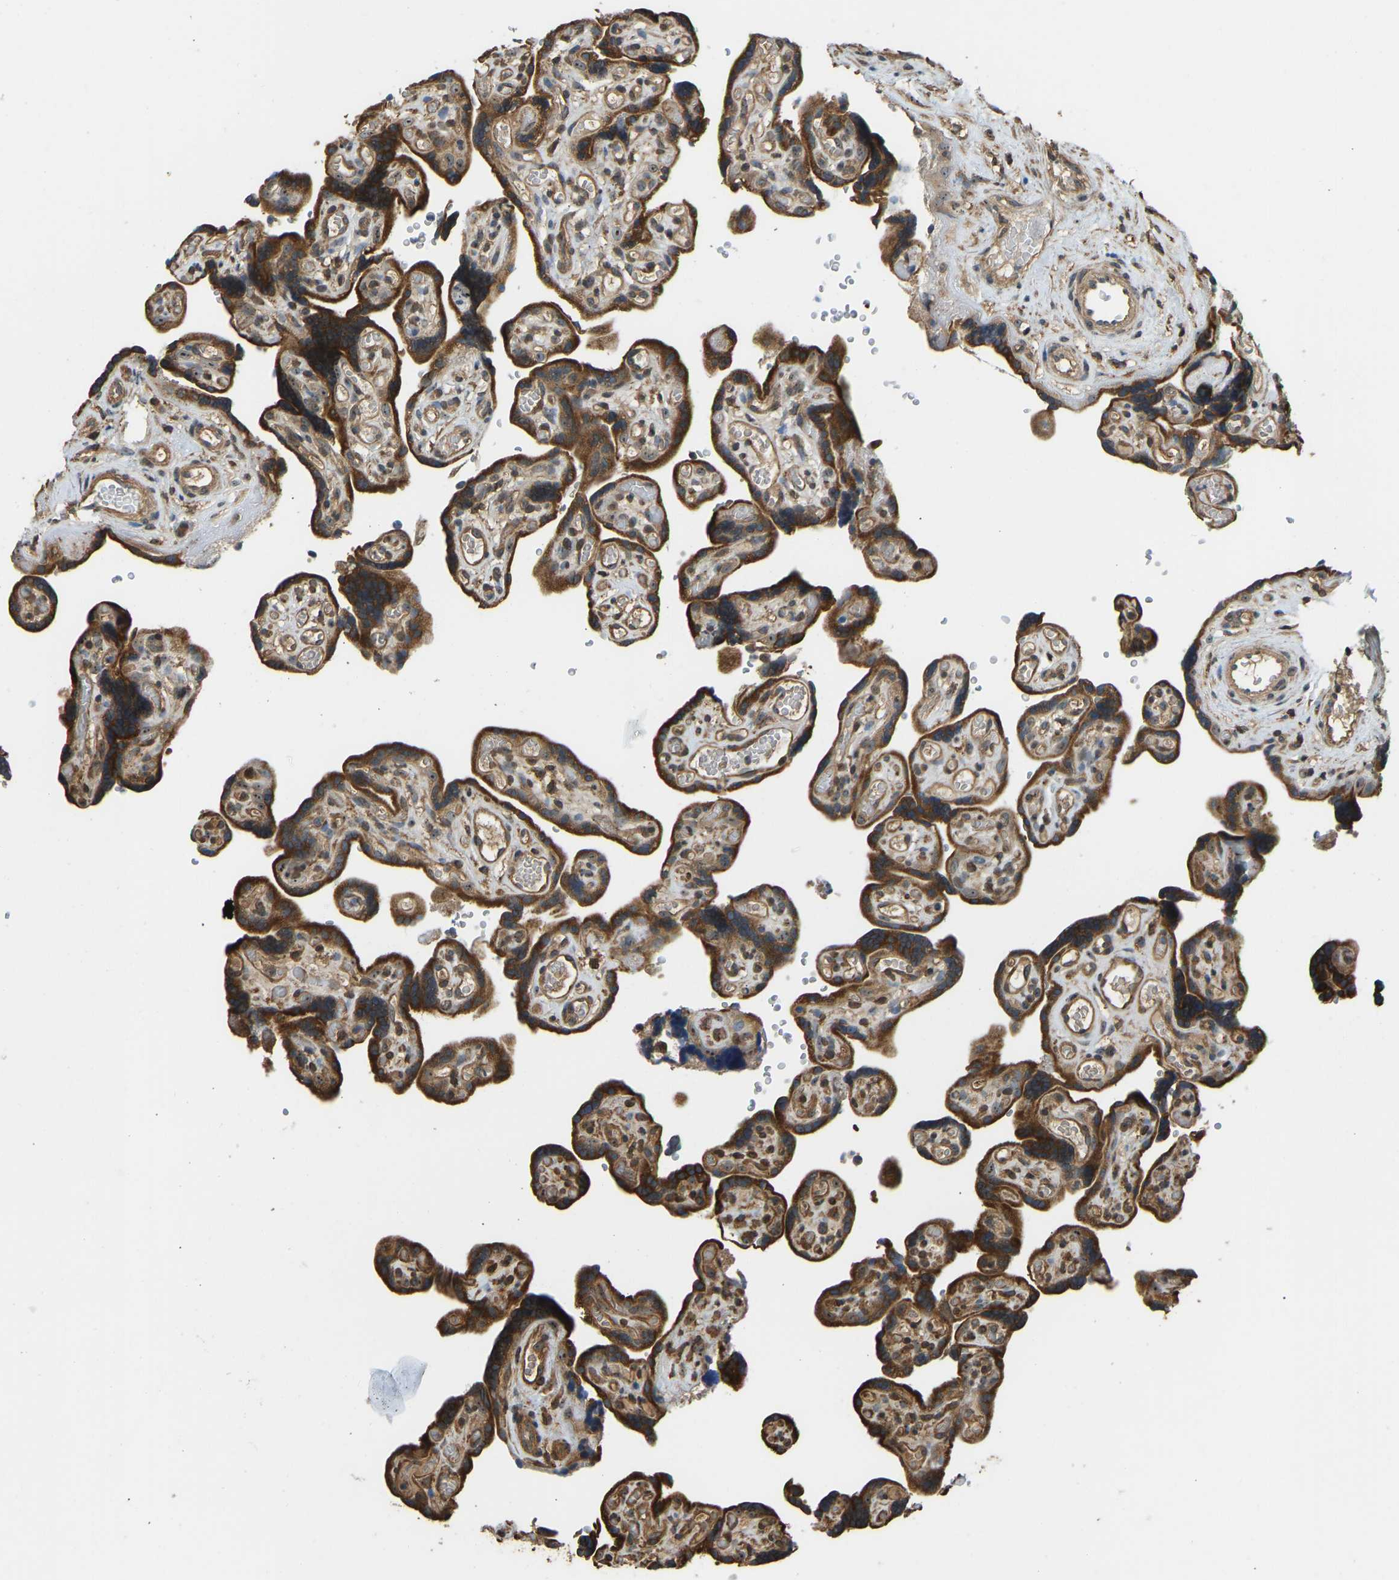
{"staining": {"intensity": "strong", "quantity": ">75%", "location": "cytoplasmic/membranous,nuclear"}, "tissue": "placenta", "cell_type": "Decidual cells", "image_type": "normal", "snomed": [{"axis": "morphology", "description": "Normal tissue, NOS"}, {"axis": "topography", "description": "Placenta"}], "caption": "Approximately >75% of decidual cells in benign human placenta display strong cytoplasmic/membranous,nuclear protein expression as visualized by brown immunohistochemical staining.", "gene": "OS9", "patient": {"sex": "female", "age": 30}}